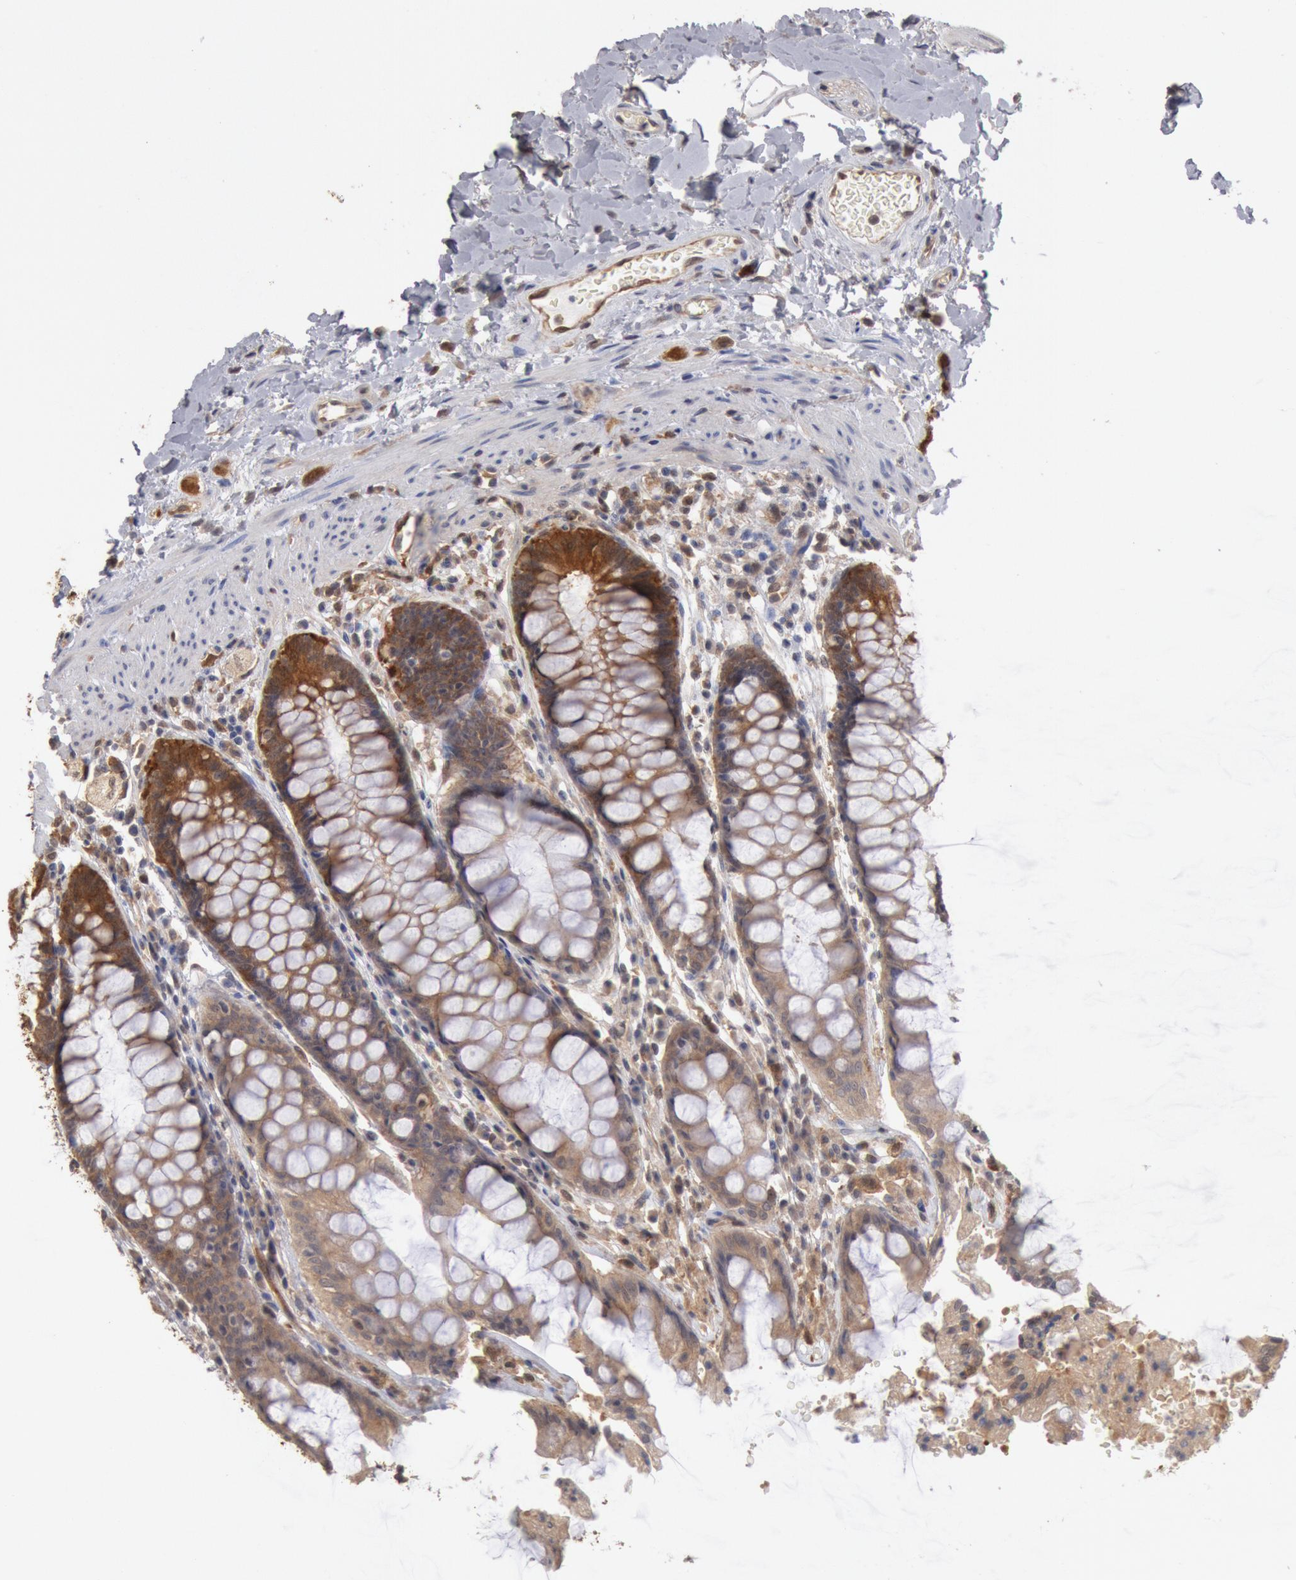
{"staining": {"intensity": "moderate", "quantity": ">75%", "location": "cytoplasmic/membranous"}, "tissue": "rectum", "cell_type": "Glandular cells", "image_type": "normal", "snomed": [{"axis": "morphology", "description": "Normal tissue, NOS"}, {"axis": "topography", "description": "Rectum"}], "caption": "Protein analysis of unremarkable rectum reveals moderate cytoplasmic/membranous expression in about >75% of glandular cells.", "gene": "DNAJA1", "patient": {"sex": "female", "age": 46}}